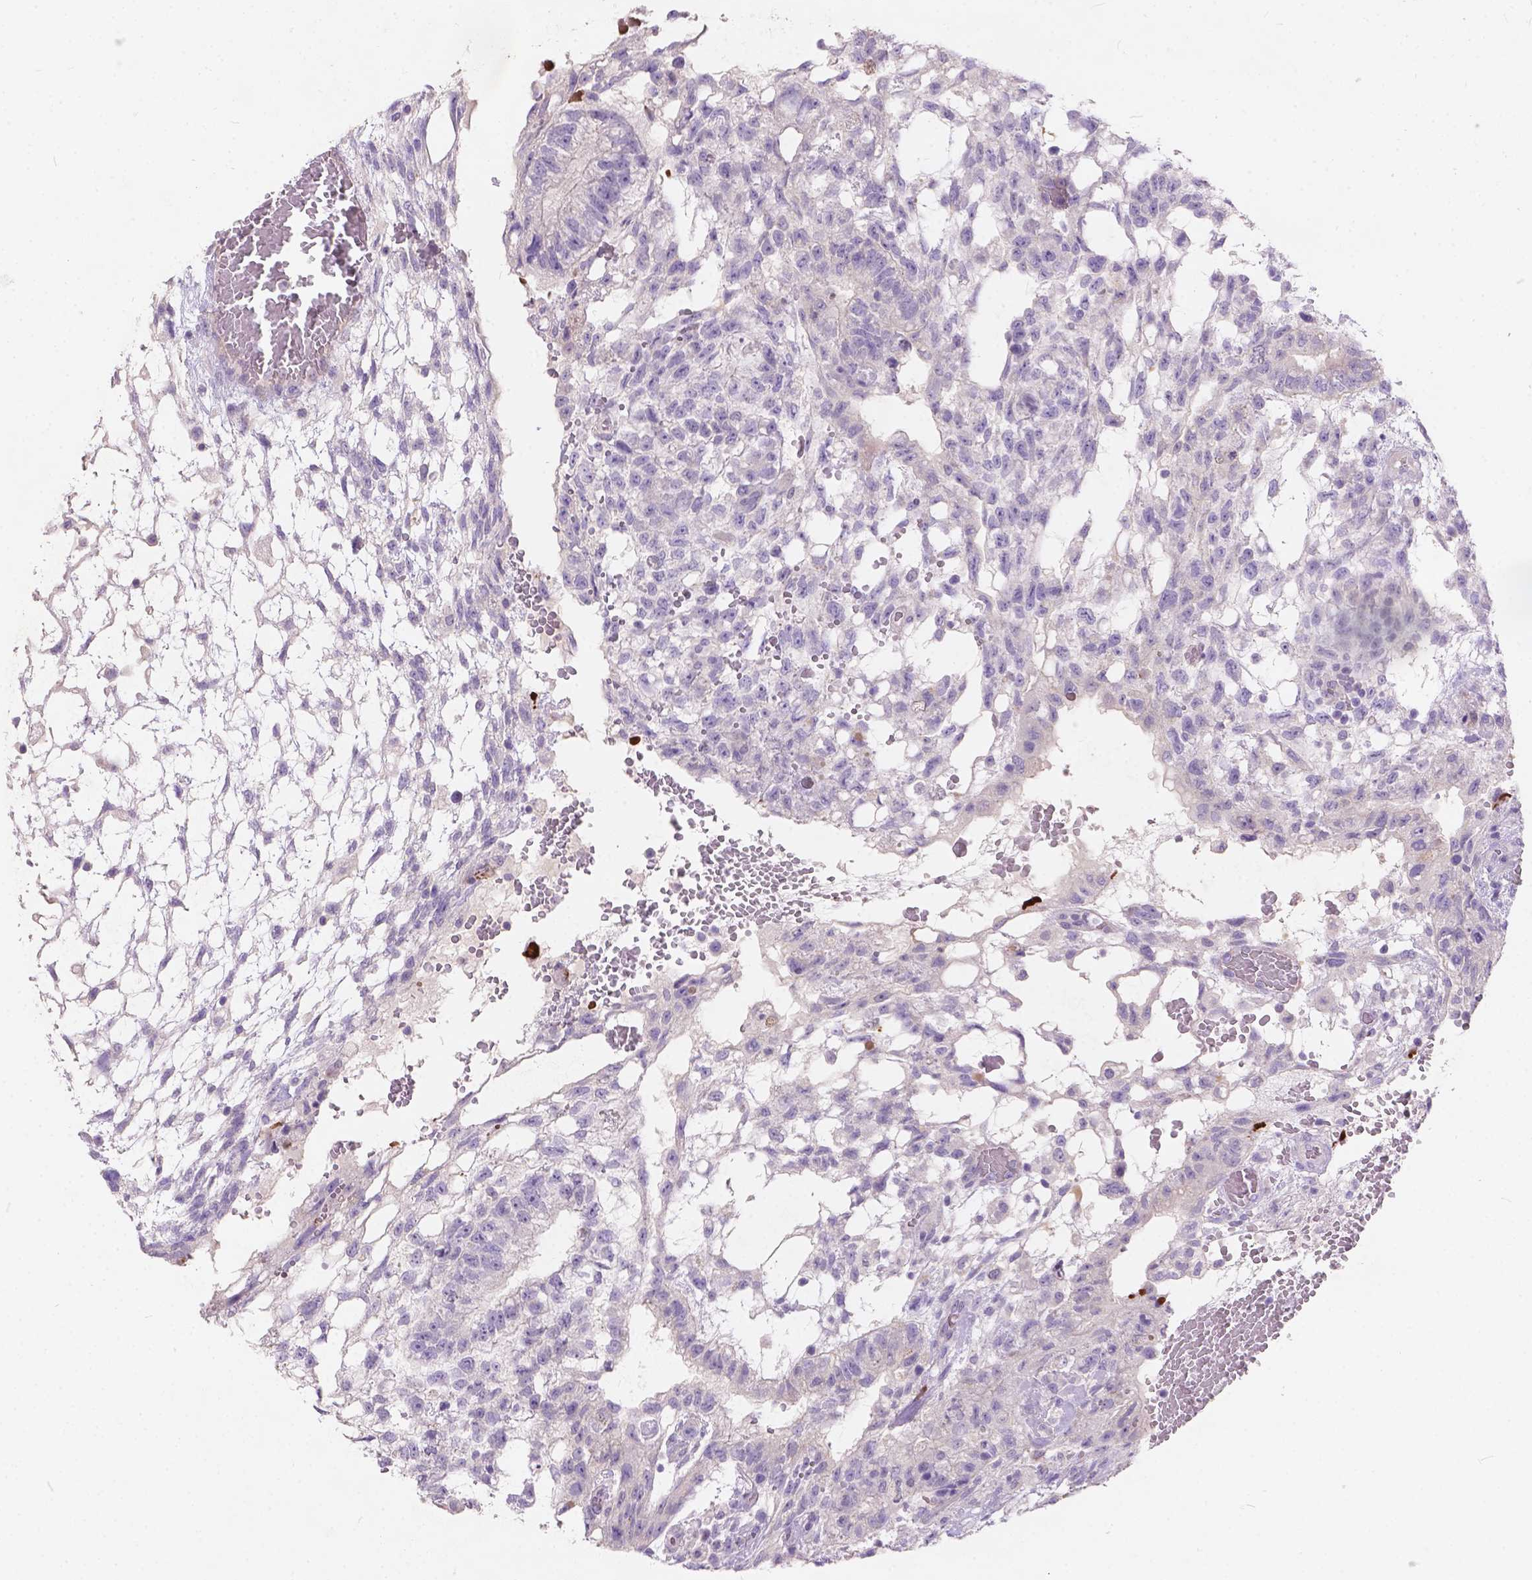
{"staining": {"intensity": "negative", "quantity": "none", "location": "none"}, "tissue": "testis cancer", "cell_type": "Tumor cells", "image_type": "cancer", "snomed": [{"axis": "morphology", "description": "Carcinoma, Embryonal, NOS"}, {"axis": "topography", "description": "Testis"}], "caption": "High power microscopy histopathology image of an immunohistochemistry (IHC) micrograph of testis embryonal carcinoma, revealing no significant positivity in tumor cells. (DAB (3,3'-diaminobenzidine) IHC visualized using brightfield microscopy, high magnification).", "gene": "PEX11G", "patient": {"sex": "male", "age": 32}}